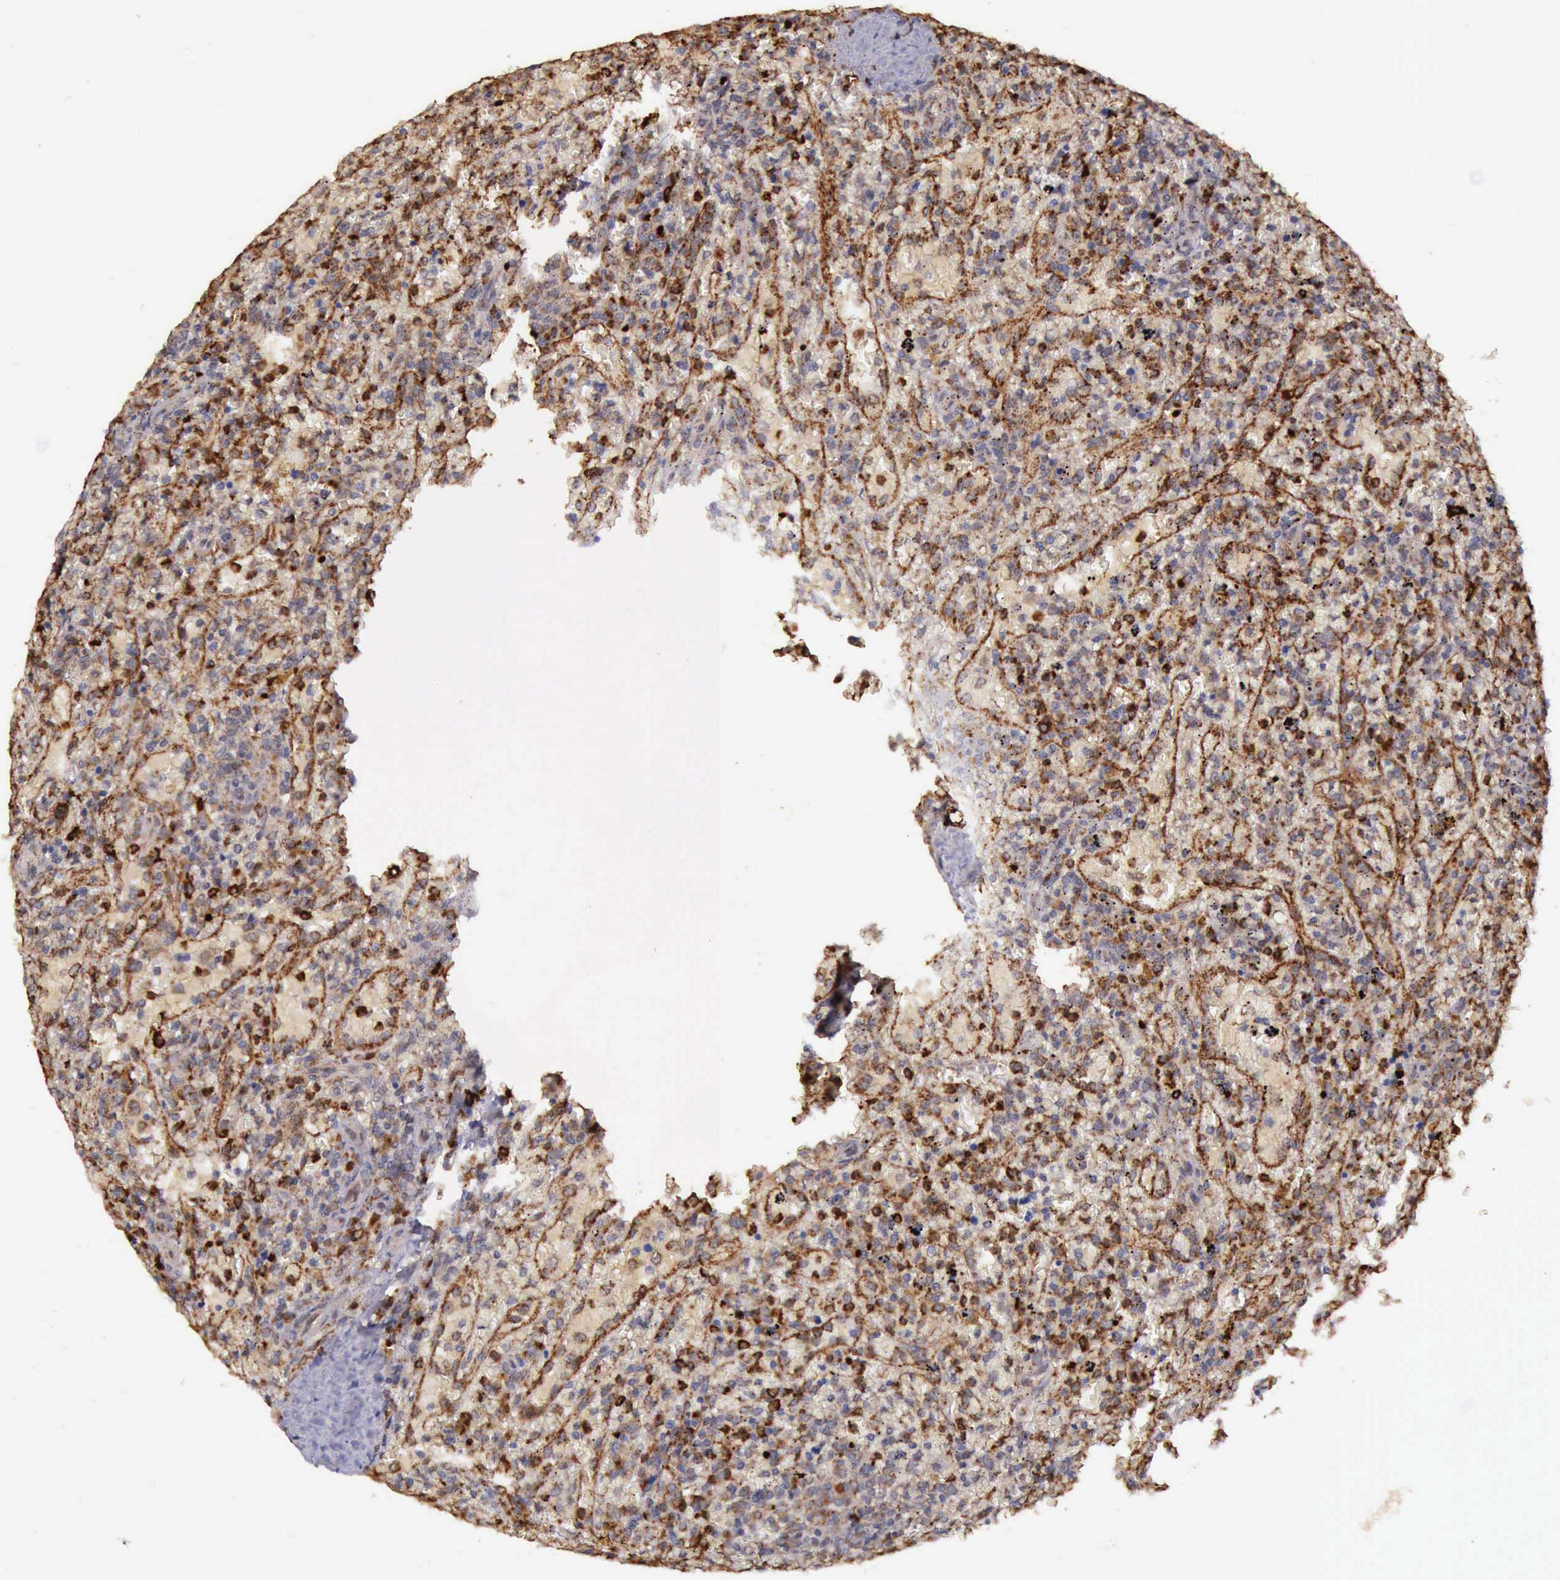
{"staining": {"intensity": "moderate", "quantity": ">75%", "location": "cytoplasmic/membranous"}, "tissue": "lymphoma", "cell_type": "Tumor cells", "image_type": "cancer", "snomed": [{"axis": "morphology", "description": "Malignant lymphoma, non-Hodgkin's type, High grade"}, {"axis": "topography", "description": "Spleen"}, {"axis": "topography", "description": "Lymph node"}], "caption": "This micrograph displays immunohistochemistry staining of human lymphoma, with medium moderate cytoplasmic/membranous staining in approximately >75% of tumor cells.", "gene": "ARMCX3", "patient": {"sex": "female", "age": 70}}